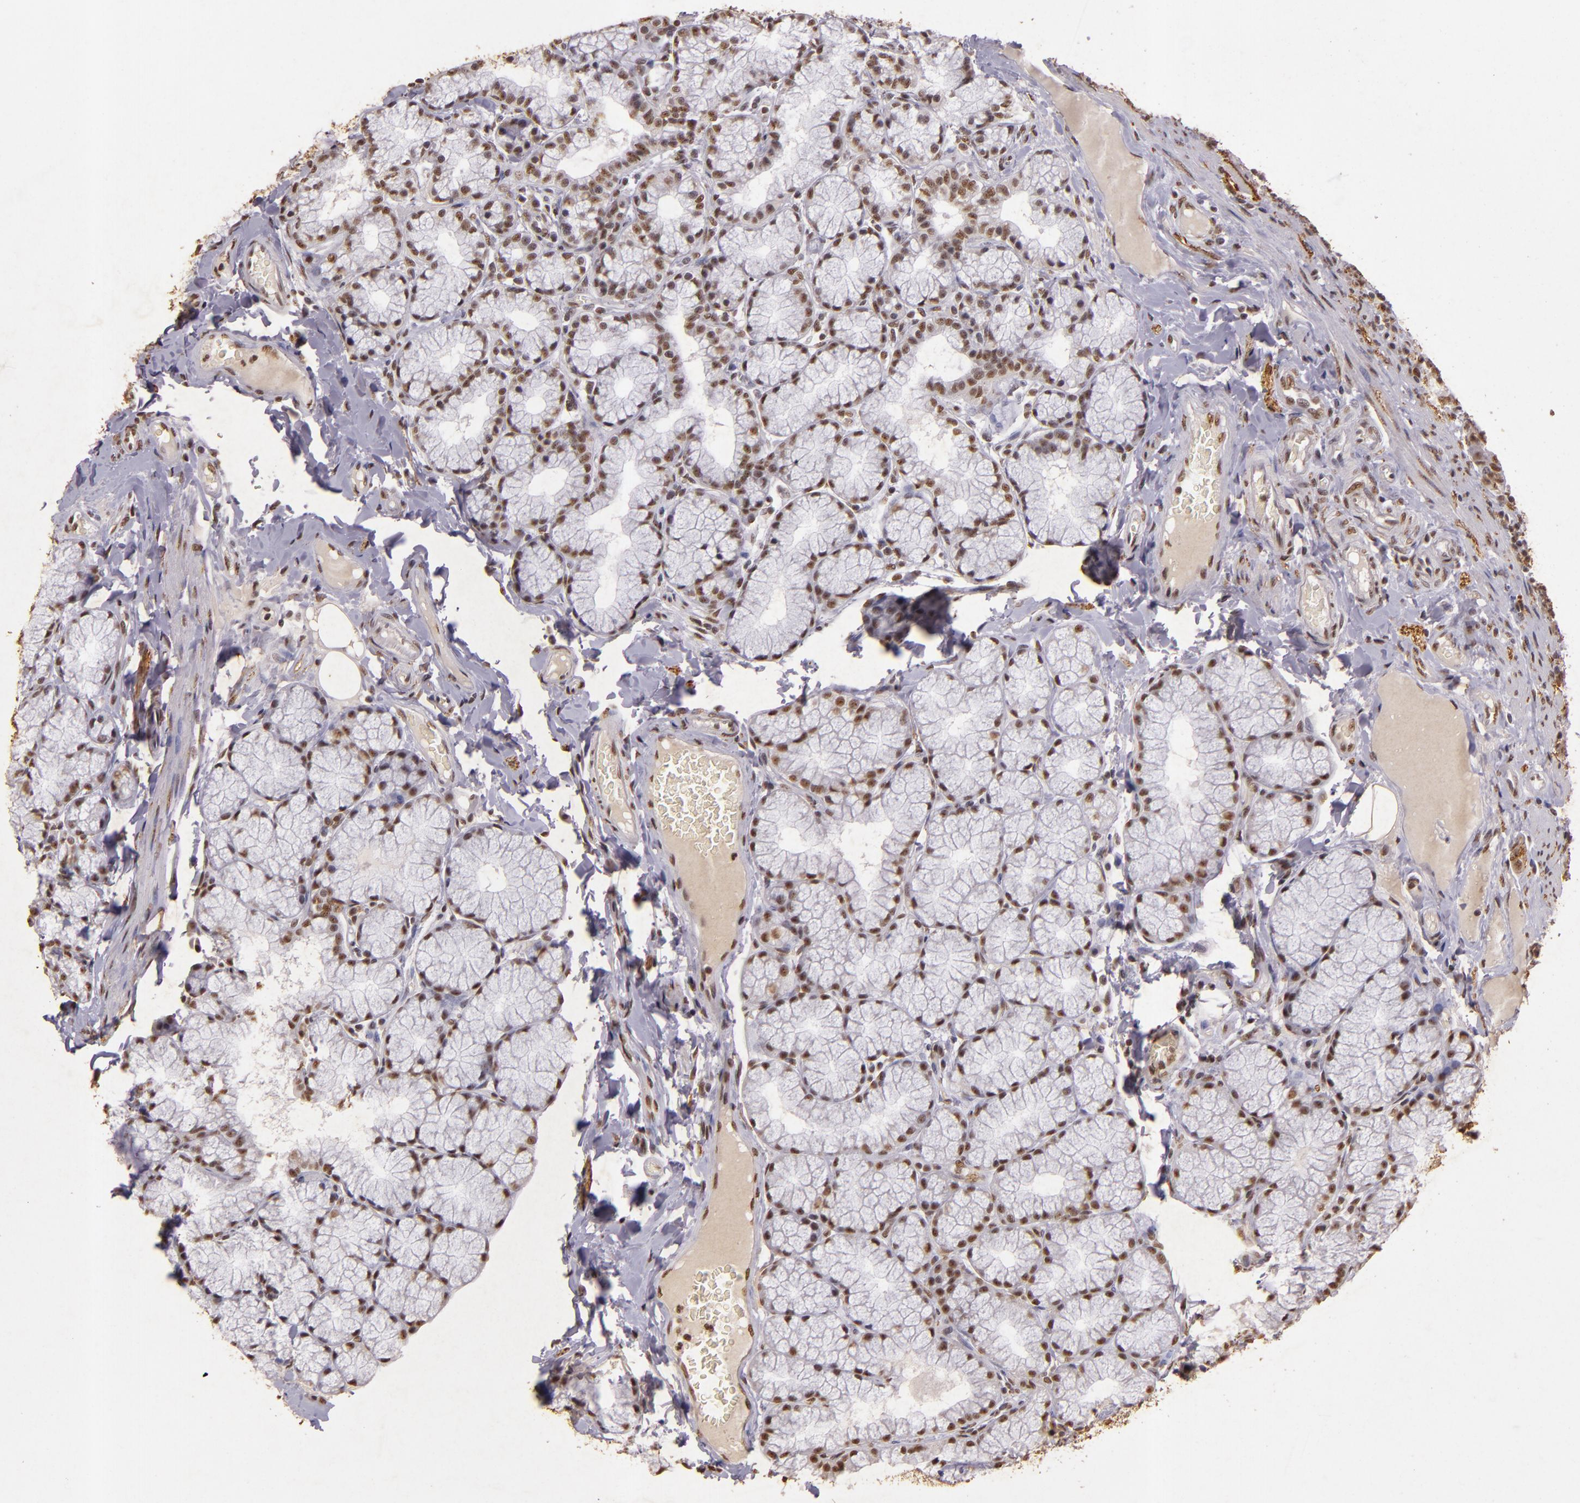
{"staining": {"intensity": "moderate", "quantity": ">75%", "location": "nuclear"}, "tissue": "duodenum", "cell_type": "Glandular cells", "image_type": "normal", "snomed": [{"axis": "morphology", "description": "Normal tissue, NOS"}, {"axis": "topography", "description": "Duodenum"}], "caption": "Benign duodenum reveals moderate nuclear positivity in about >75% of glandular cells (DAB = brown stain, brightfield microscopy at high magnification)..", "gene": "CBX3", "patient": {"sex": "male", "age": 50}}